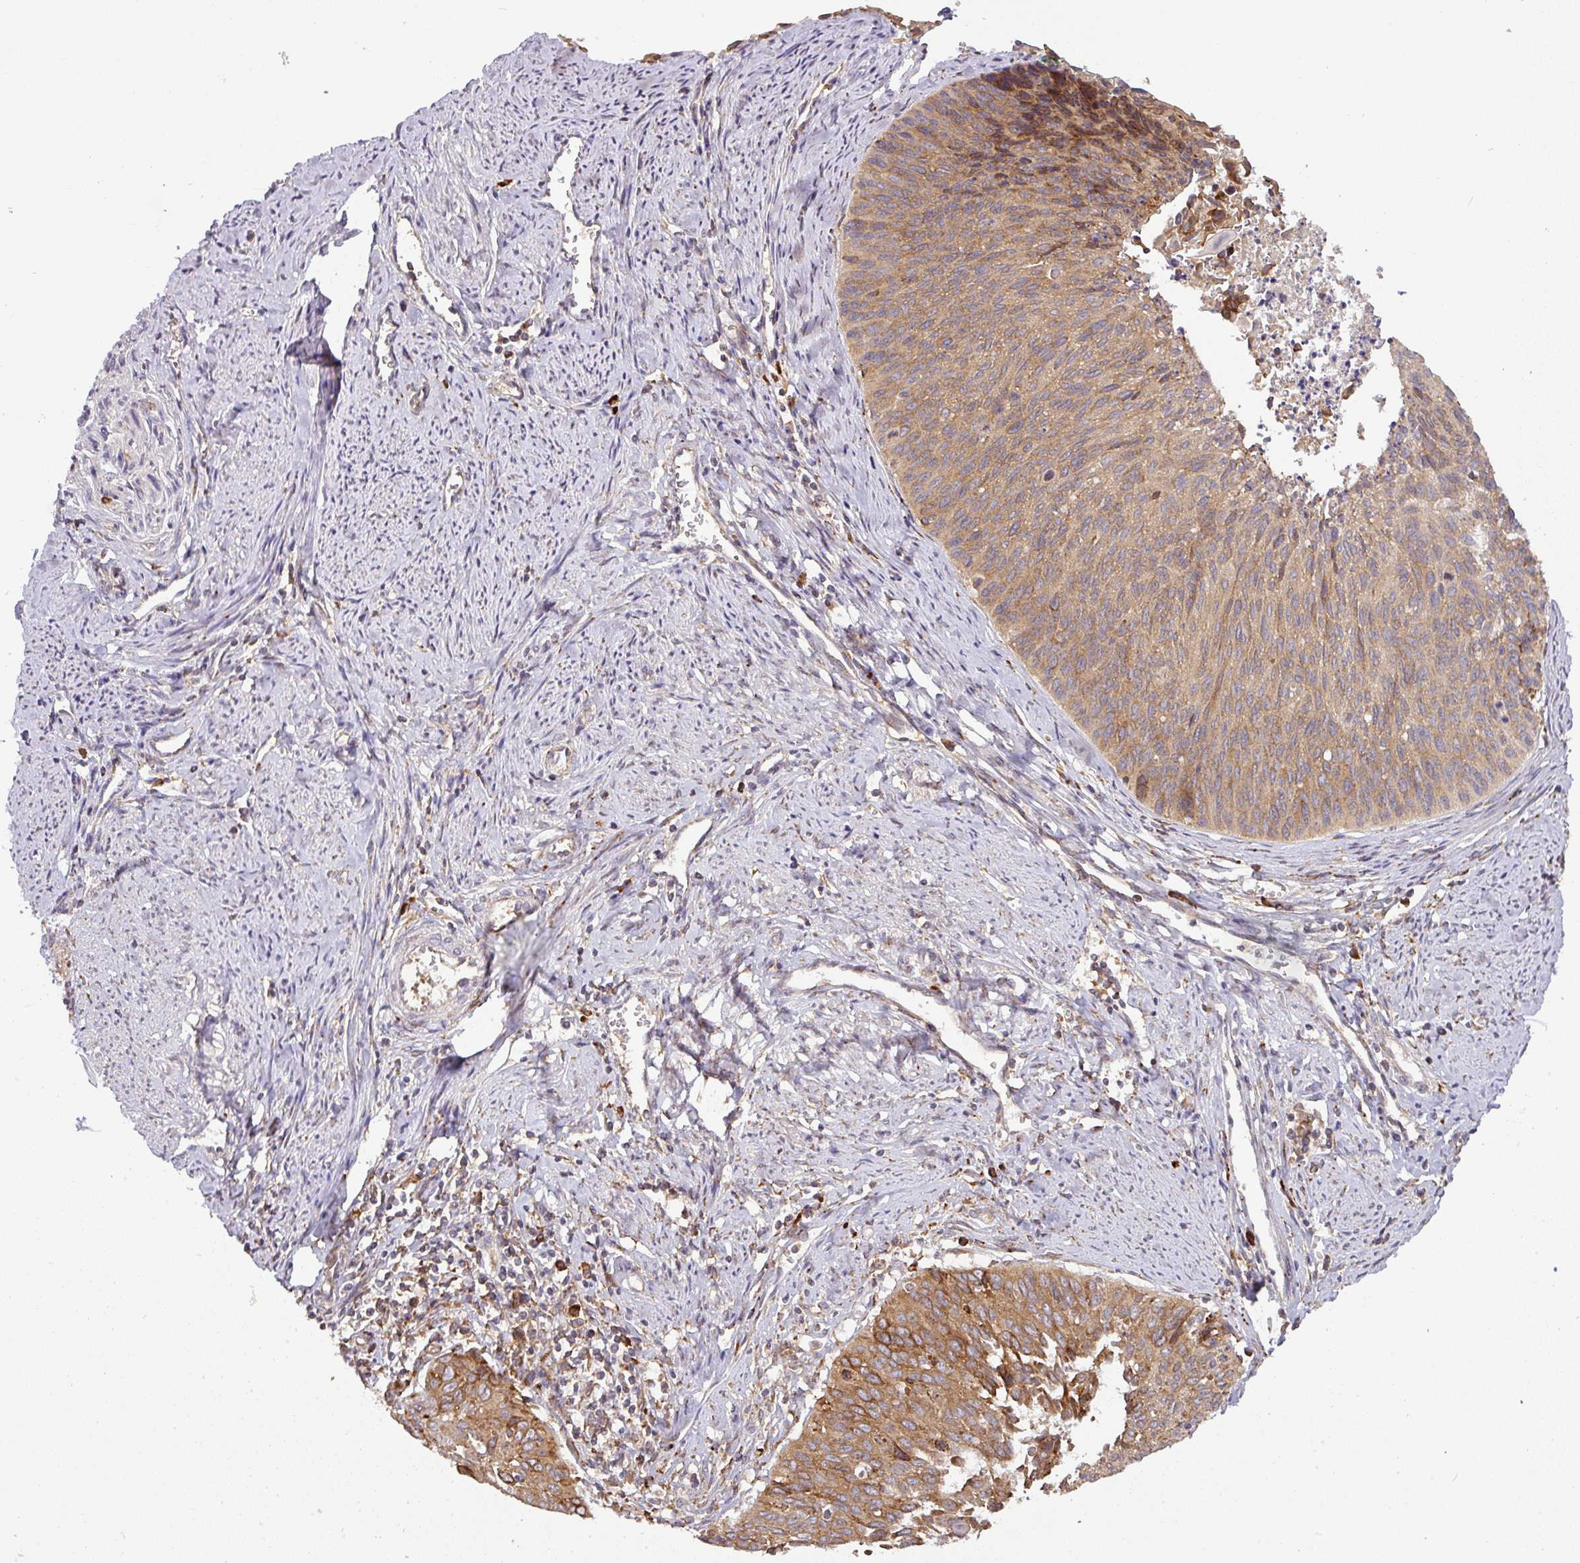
{"staining": {"intensity": "moderate", "quantity": ">75%", "location": "cytoplasmic/membranous"}, "tissue": "cervical cancer", "cell_type": "Tumor cells", "image_type": "cancer", "snomed": [{"axis": "morphology", "description": "Squamous cell carcinoma, NOS"}, {"axis": "topography", "description": "Cervix"}], "caption": "Immunohistochemical staining of human cervical squamous cell carcinoma exhibits moderate cytoplasmic/membranous protein positivity in approximately >75% of tumor cells. (DAB = brown stain, brightfield microscopy at high magnification).", "gene": "GALP", "patient": {"sex": "female", "age": 55}}